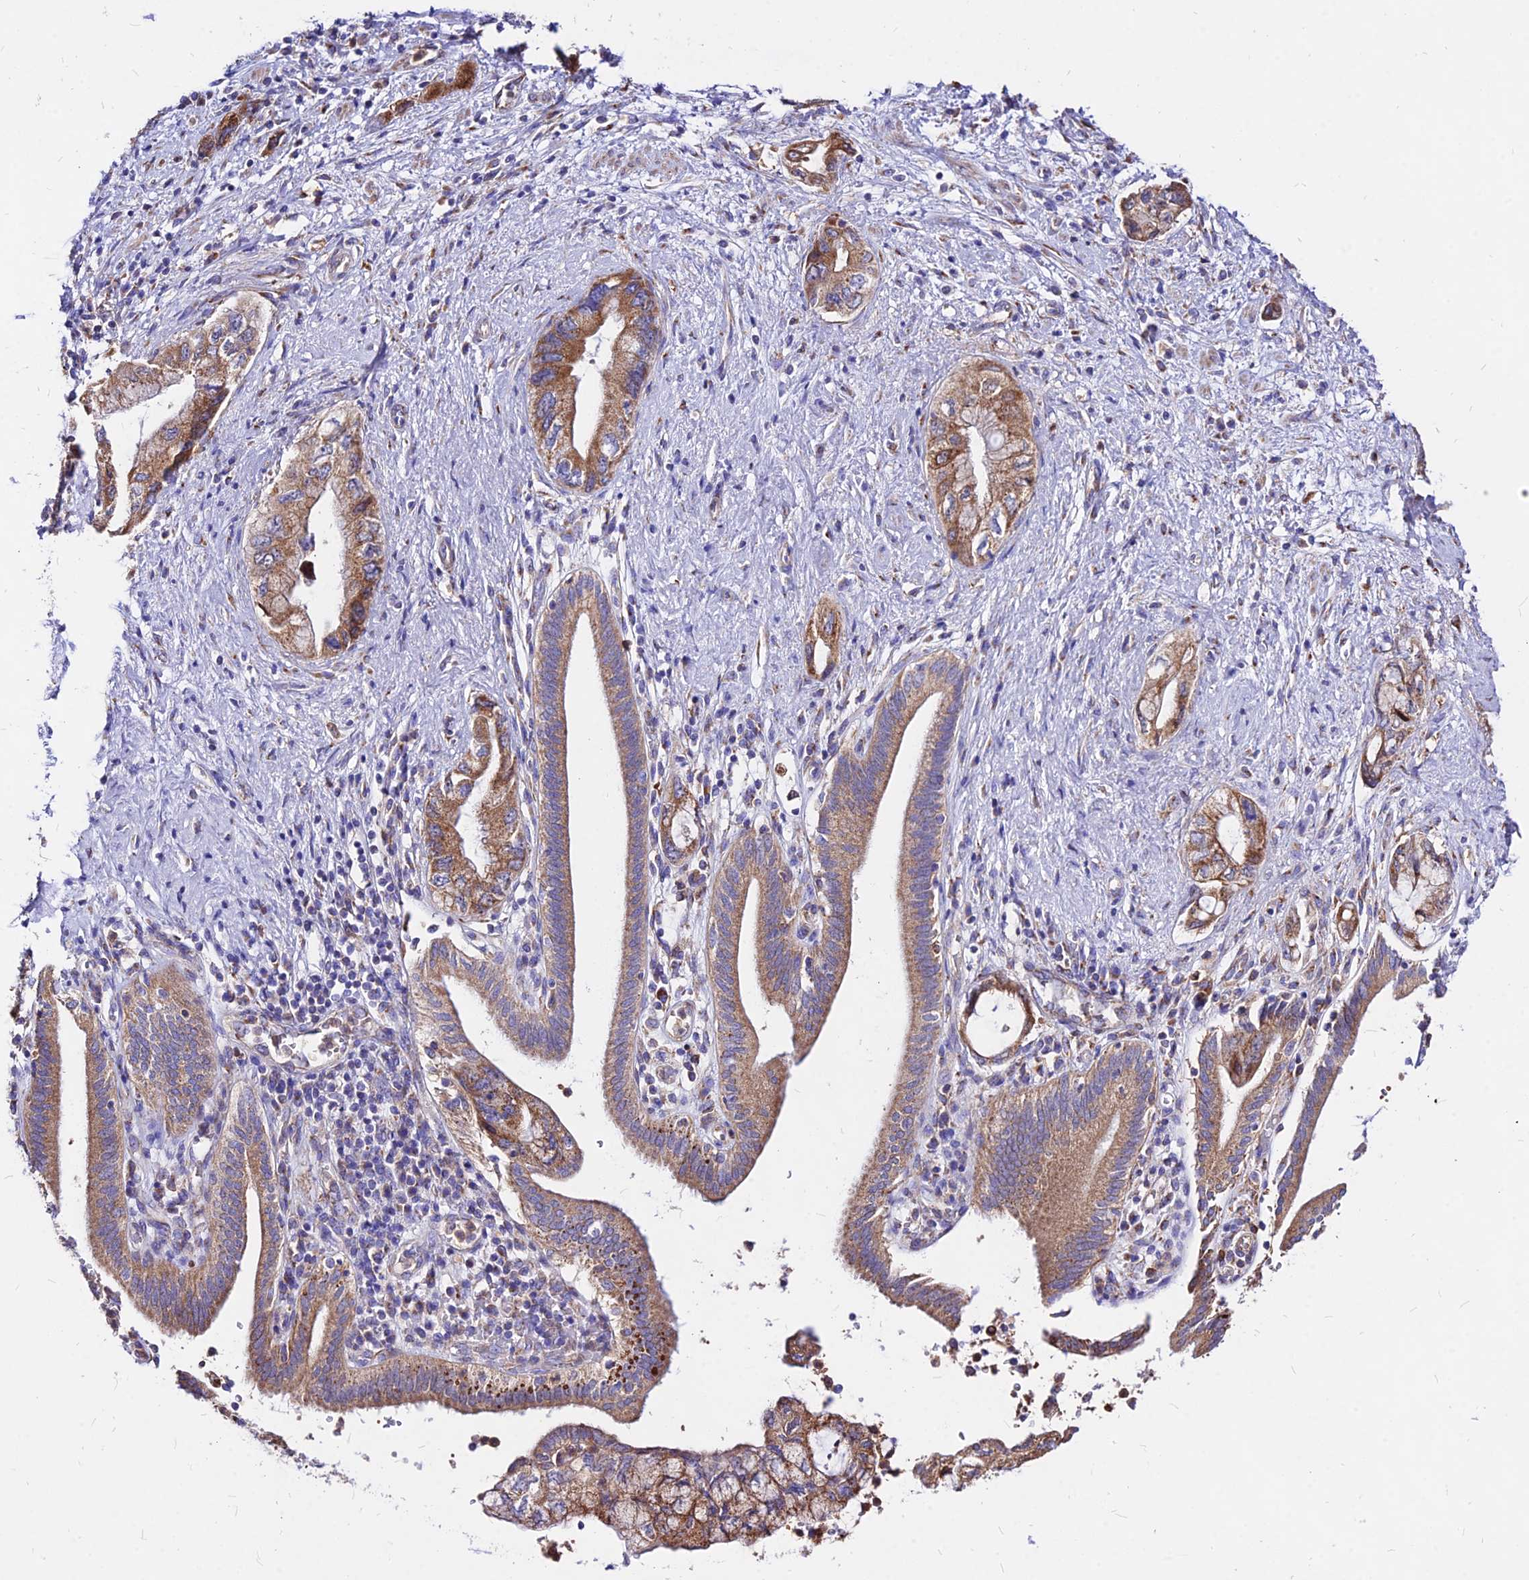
{"staining": {"intensity": "moderate", "quantity": ">75%", "location": "cytoplasmic/membranous"}, "tissue": "pancreatic cancer", "cell_type": "Tumor cells", "image_type": "cancer", "snomed": [{"axis": "morphology", "description": "Adenocarcinoma, NOS"}, {"axis": "topography", "description": "Pancreas"}], "caption": "Human pancreatic cancer (adenocarcinoma) stained with a protein marker shows moderate staining in tumor cells.", "gene": "MRPL3", "patient": {"sex": "female", "age": 73}}